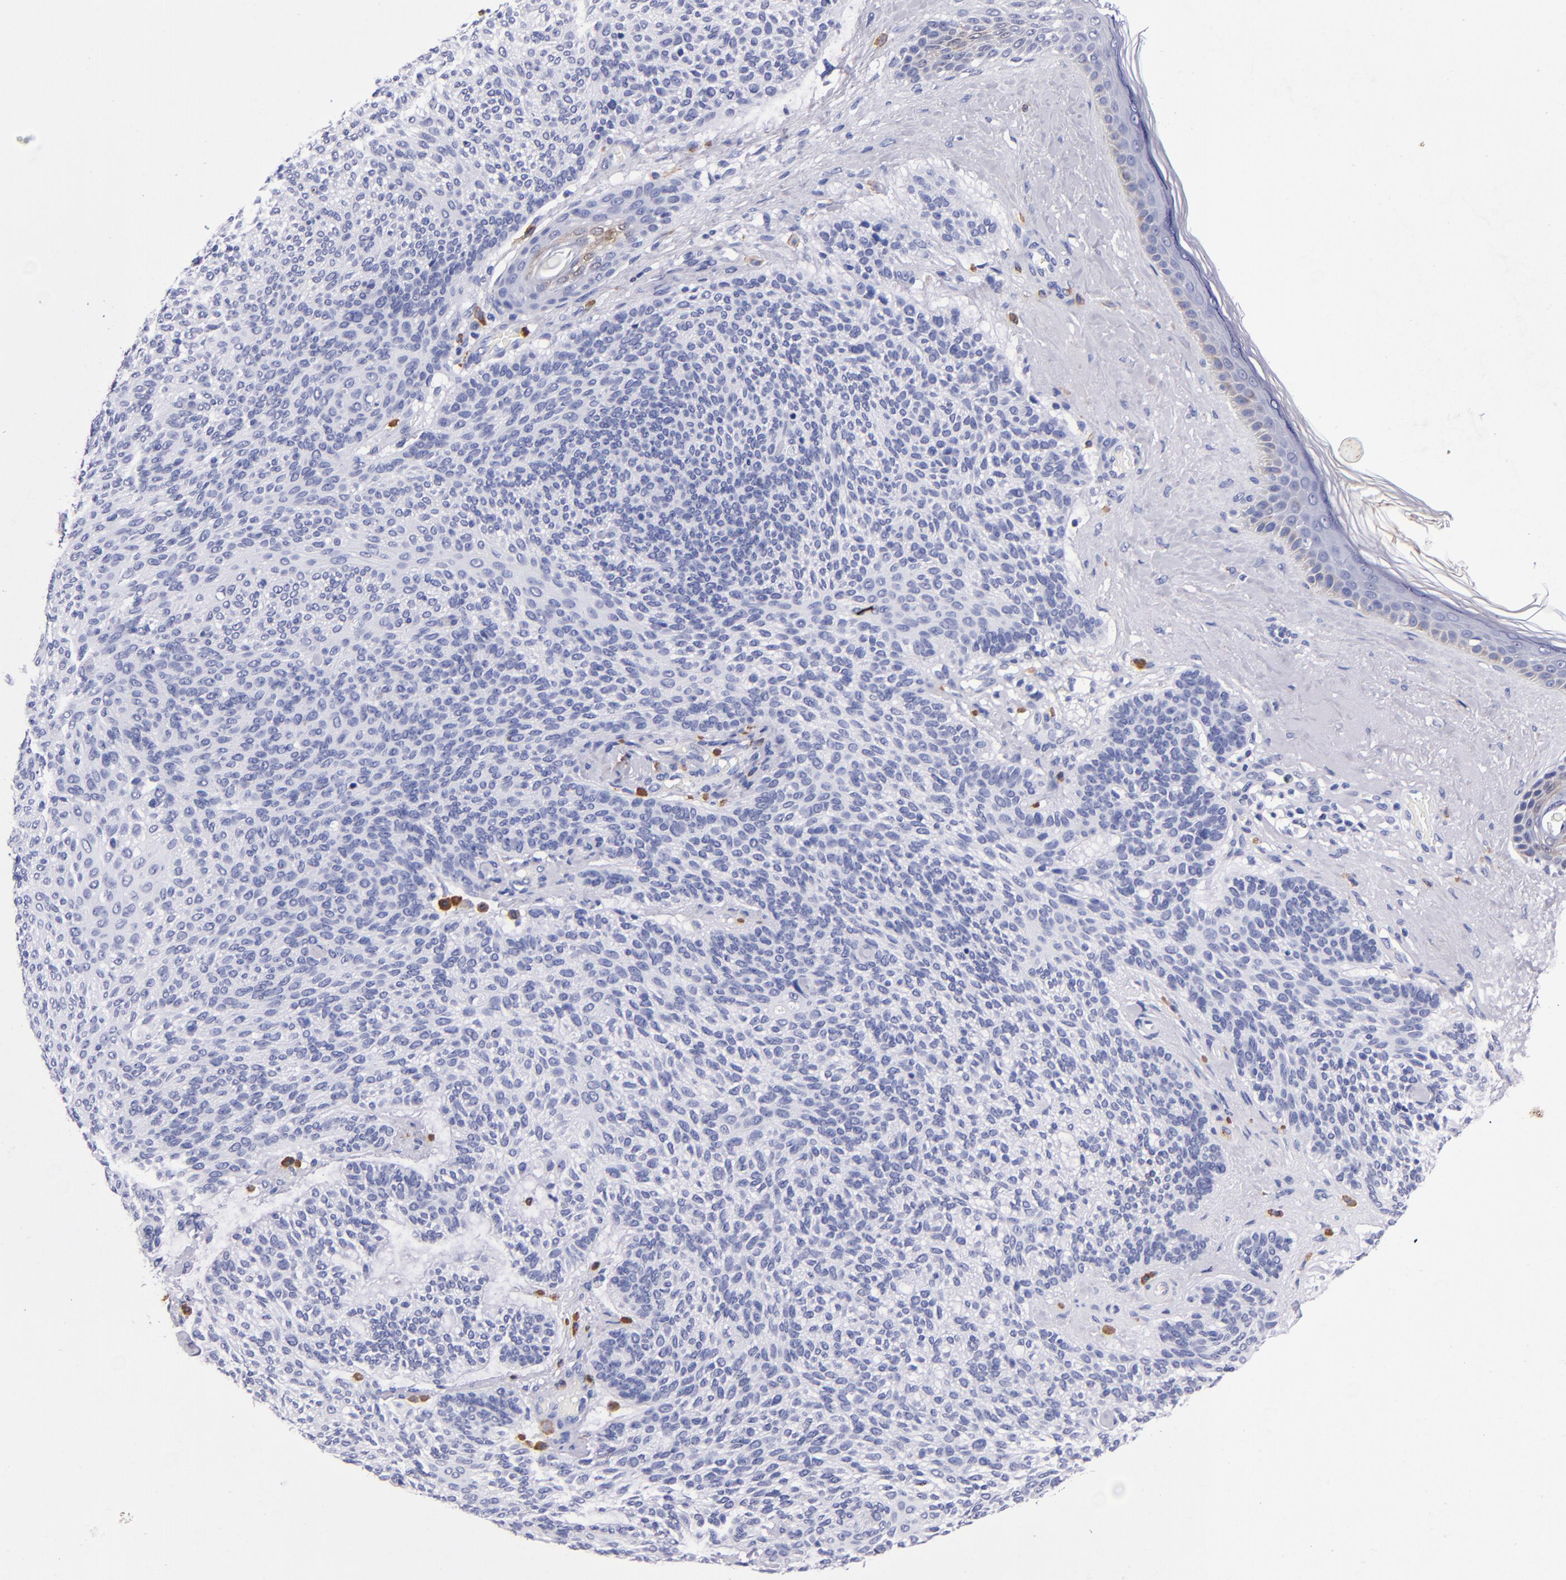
{"staining": {"intensity": "negative", "quantity": "none", "location": "none"}, "tissue": "skin cancer", "cell_type": "Tumor cells", "image_type": "cancer", "snomed": [{"axis": "morphology", "description": "Normal tissue, NOS"}, {"axis": "morphology", "description": "Basal cell carcinoma"}, {"axis": "topography", "description": "Skin"}], "caption": "An immunohistochemistry photomicrograph of basal cell carcinoma (skin) is shown. There is no staining in tumor cells of basal cell carcinoma (skin).", "gene": "S100A8", "patient": {"sex": "female", "age": 70}}